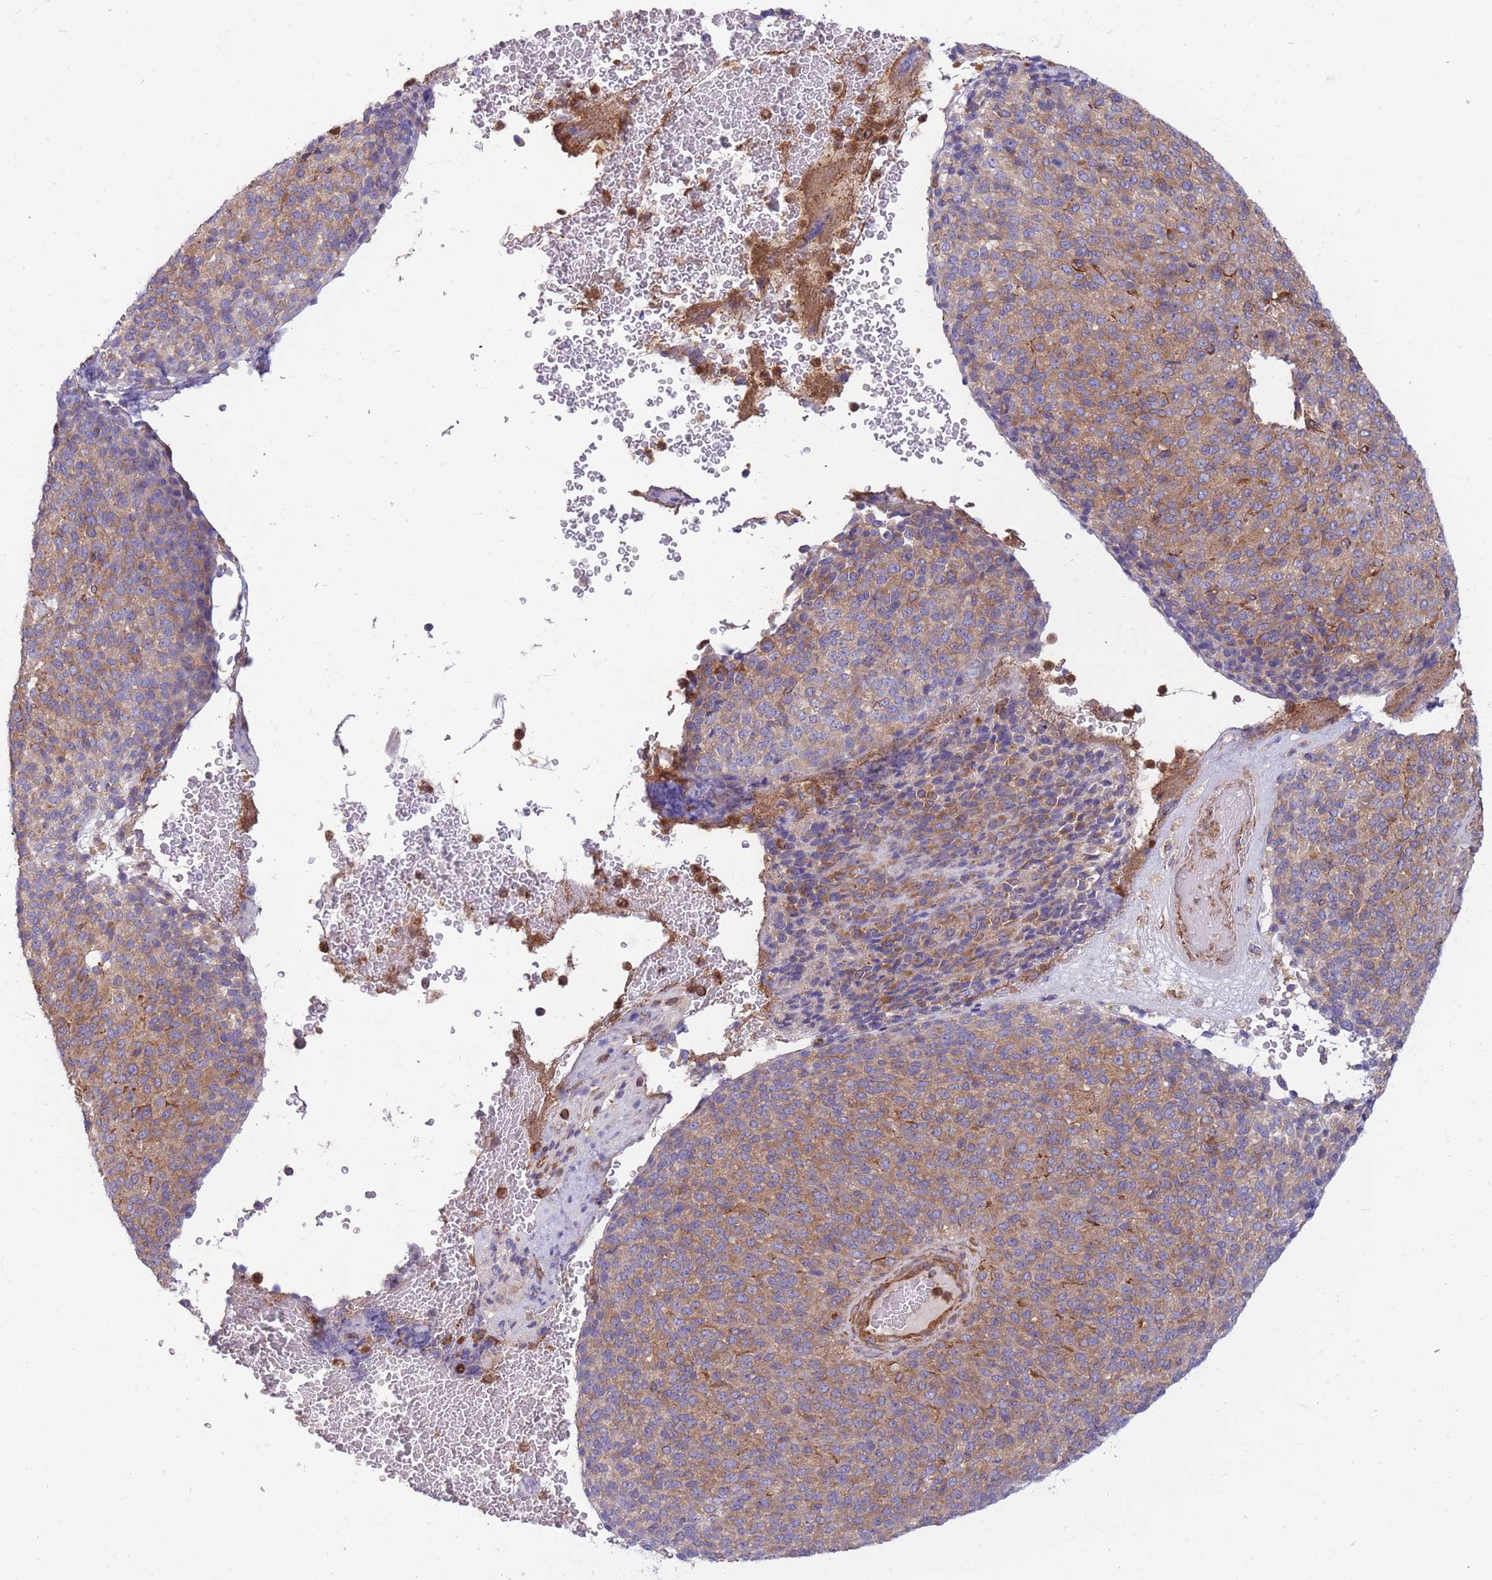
{"staining": {"intensity": "weak", "quantity": ">75%", "location": "cytoplasmic/membranous"}, "tissue": "melanoma", "cell_type": "Tumor cells", "image_type": "cancer", "snomed": [{"axis": "morphology", "description": "Malignant melanoma, Metastatic site"}, {"axis": "topography", "description": "Brain"}], "caption": "A high-resolution image shows immunohistochemistry staining of malignant melanoma (metastatic site), which displays weak cytoplasmic/membranous expression in about >75% of tumor cells. The staining was performed using DAB (3,3'-diaminobenzidine), with brown indicating positive protein expression. Nuclei are stained blue with hematoxylin.", "gene": "GGA1", "patient": {"sex": "female", "age": 56}}